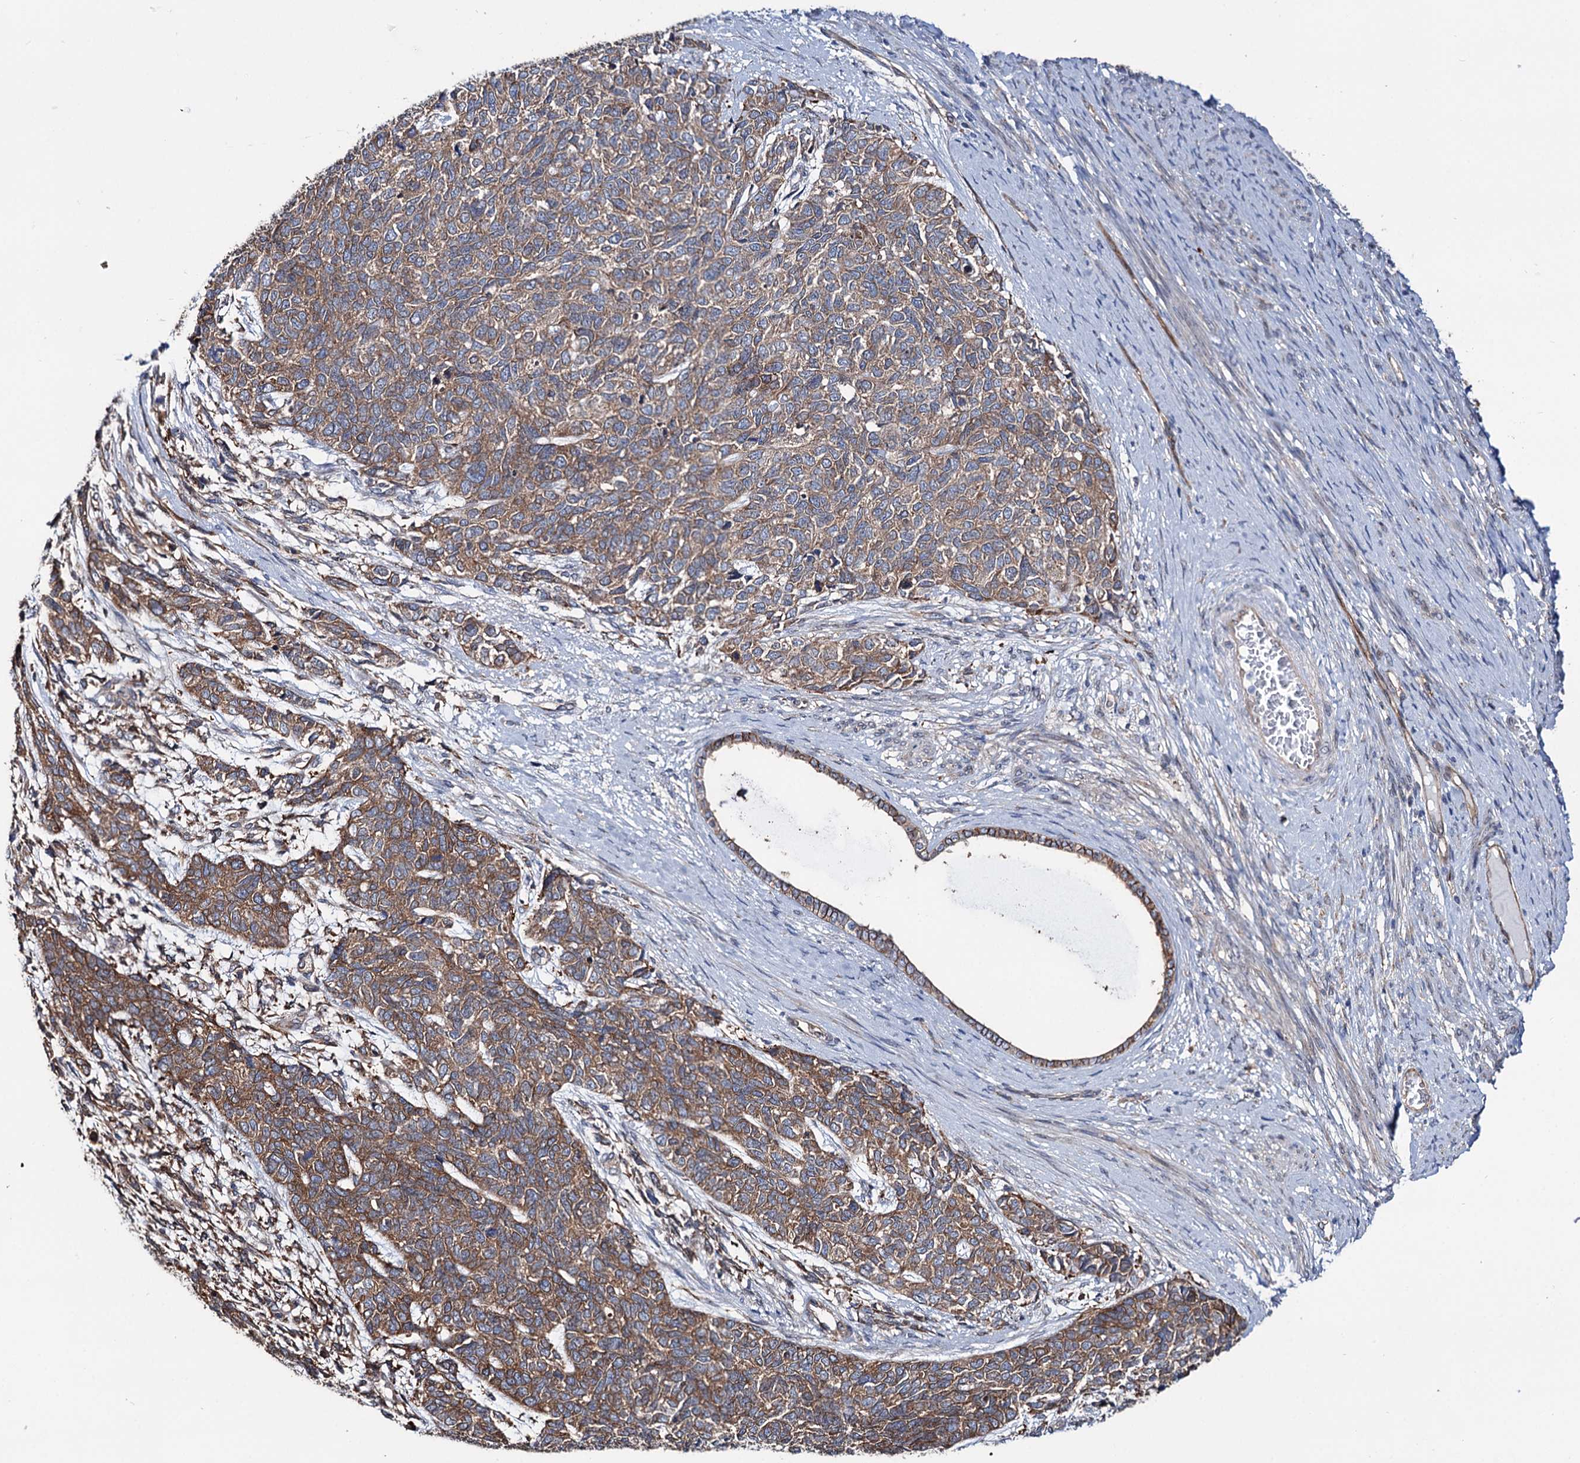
{"staining": {"intensity": "moderate", "quantity": ">75%", "location": "cytoplasmic/membranous"}, "tissue": "cervical cancer", "cell_type": "Tumor cells", "image_type": "cancer", "snomed": [{"axis": "morphology", "description": "Squamous cell carcinoma, NOS"}, {"axis": "topography", "description": "Cervix"}], "caption": "Squamous cell carcinoma (cervical) stained with IHC displays moderate cytoplasmic/membranous expression in approximately >75% of tumor cells.", "gene": "PTDSS2", "patient": {"sex": "female", "age": 63}}